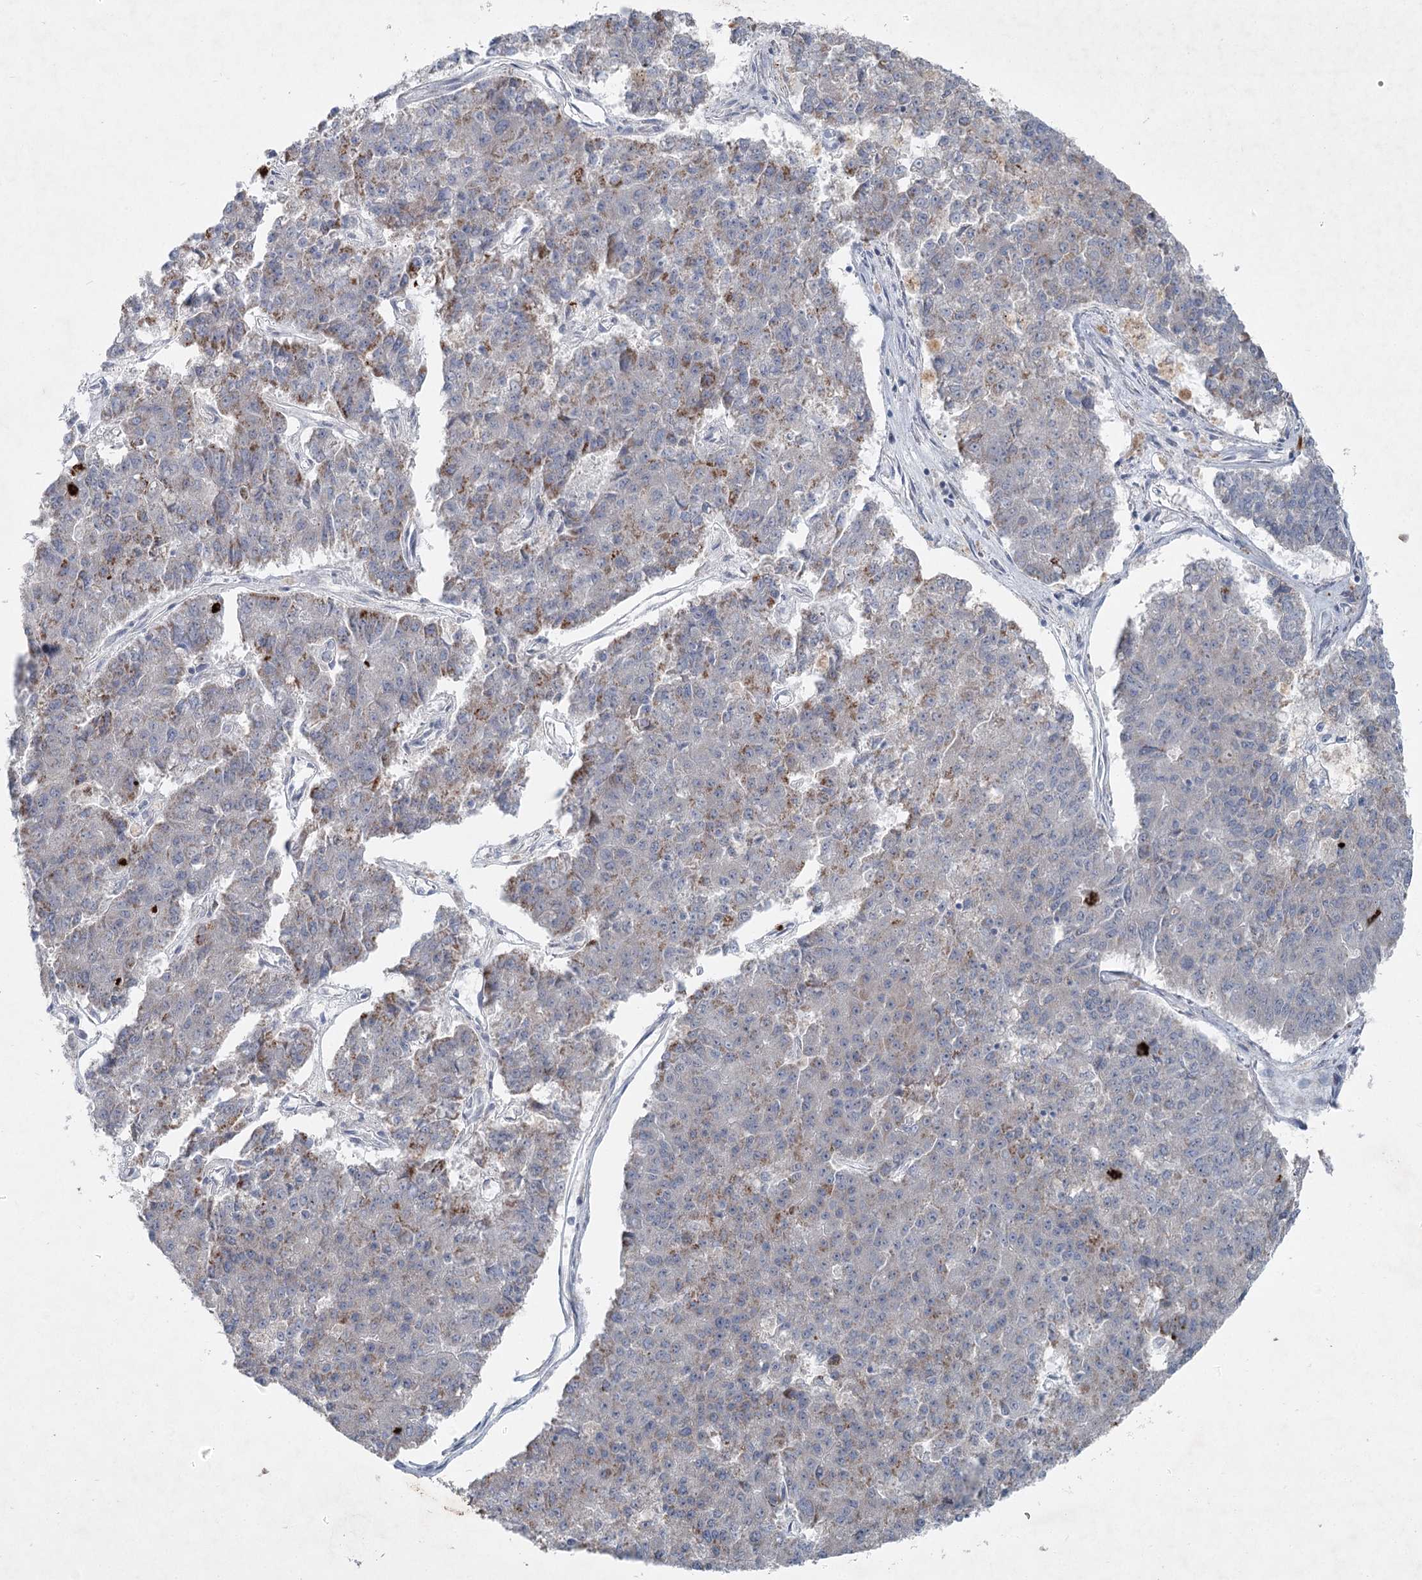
{"staining": {"intensity": "moderate", "quantity": "<25%", "location": "cytoplasmic/membranous"}, "tissue": "pancreatic cancer", "cell_type": "Tumor cells", "image_type": "cancer", "snomed": [{"axis": "morphology", "description": "Adenocarcinoma, NOS"}, {"axis": "topography", "description": "Pancreas"}], "caption": "The histopathology image displays immunohistochemical staining of pancreatic cancer (adenocarcinoma). There is moderate cytoplasmic/membranous expression is present in approximately <25% of tumor cells.", "gene": "PLA2G12A", "patient": {"sex": "male", "age": 50}}